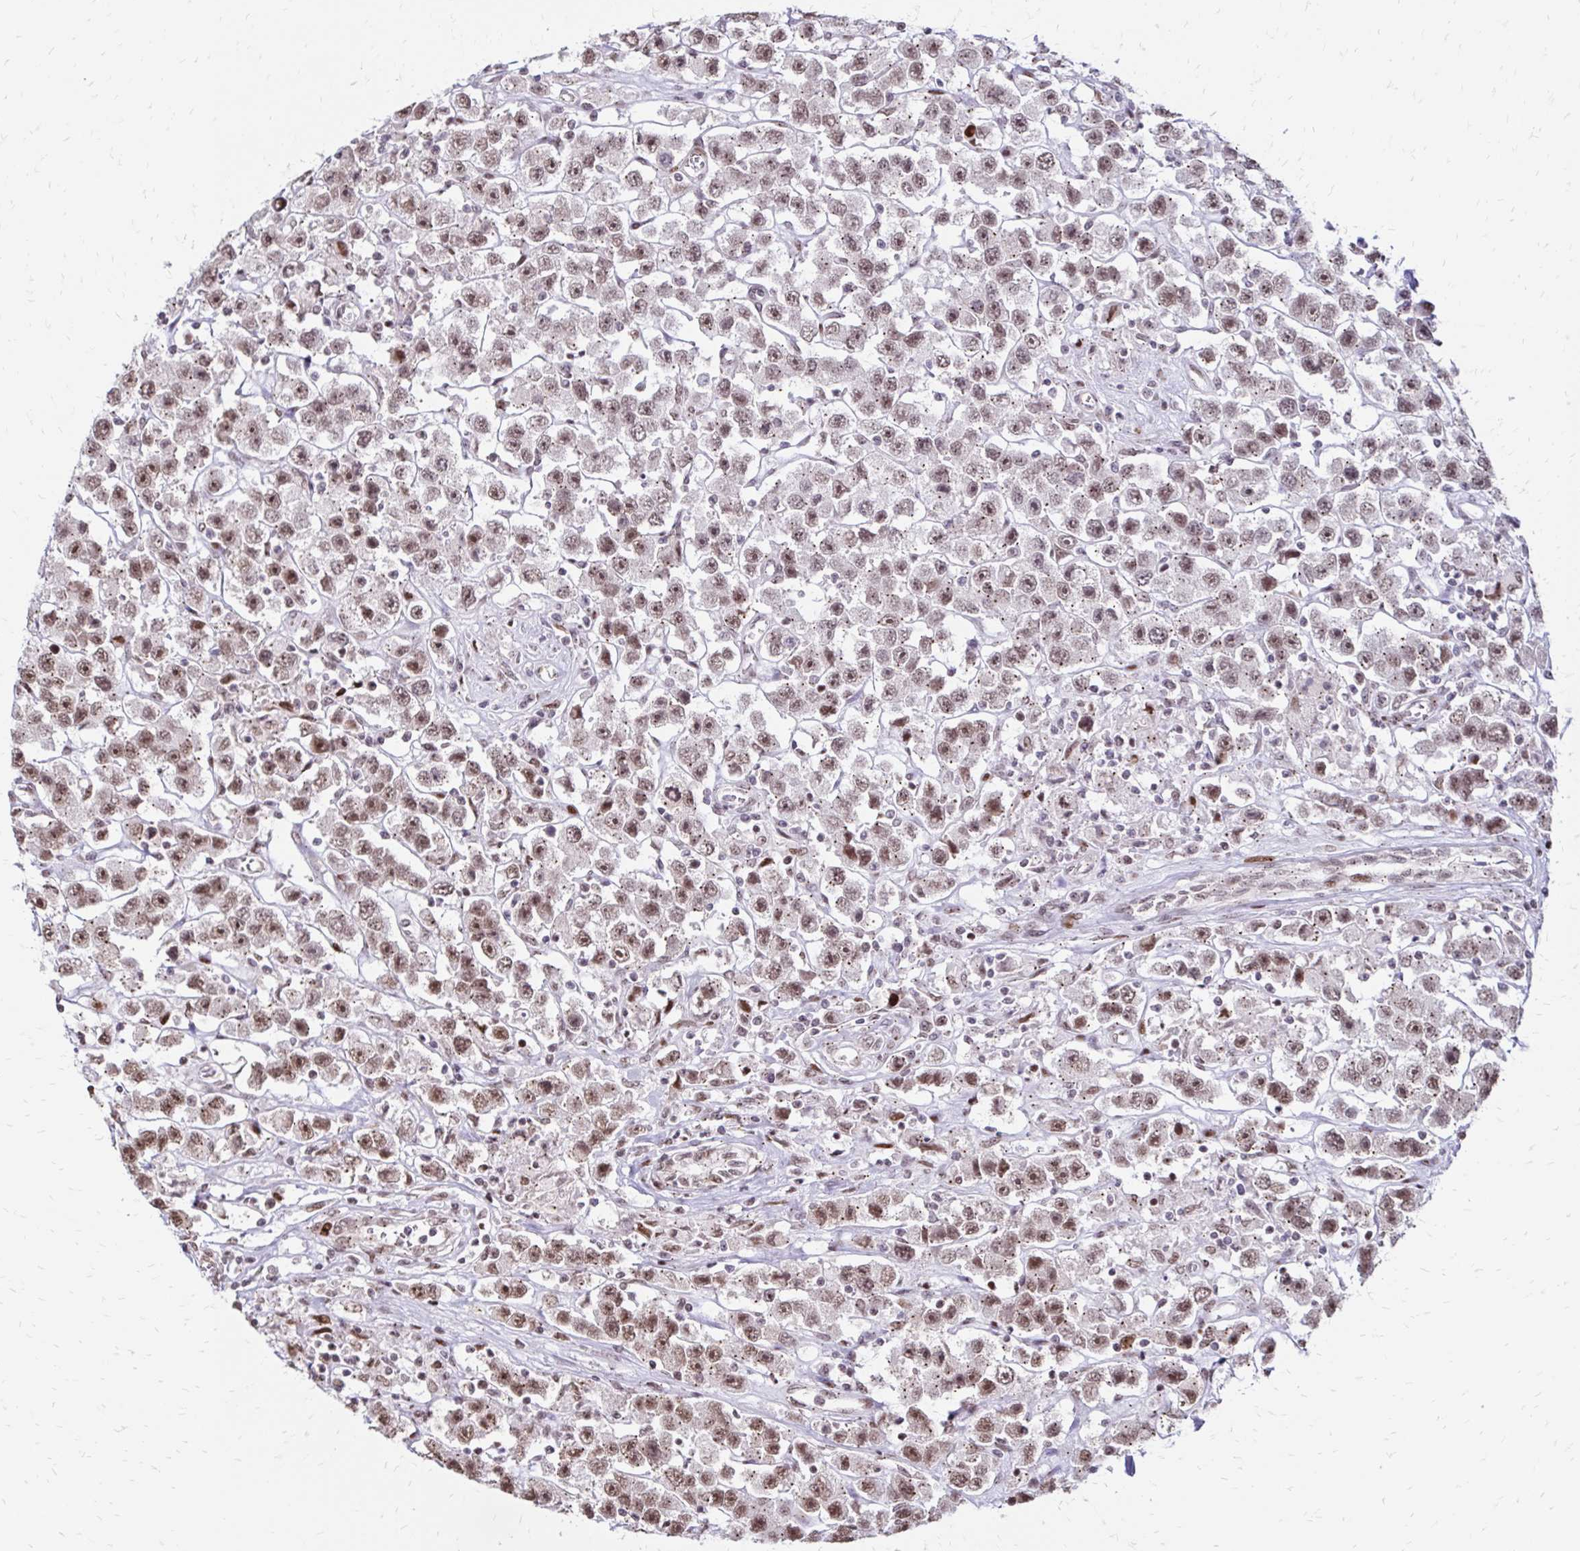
{"staining": {"intensity": "moderate", "quantity": ">75%", "location": "nuclear"}, "tissue": "testis cancer", "cell_type": "Tumor cells", "image_type": "cancer", "snomed": [{"axis": "morphology", "description": "Seminoma, NOS"}, {"axis": "topography", "description": "Testis"}], "caption": "The photomicrograph exhibits a brown stain indicating the presence of a protein in the nuclear of tumor cells in testis cancer. (IHC, brightfield microscopy, high magnification).", "gene": "TOB1", "patient": {"sex": "male", "age": 45}}